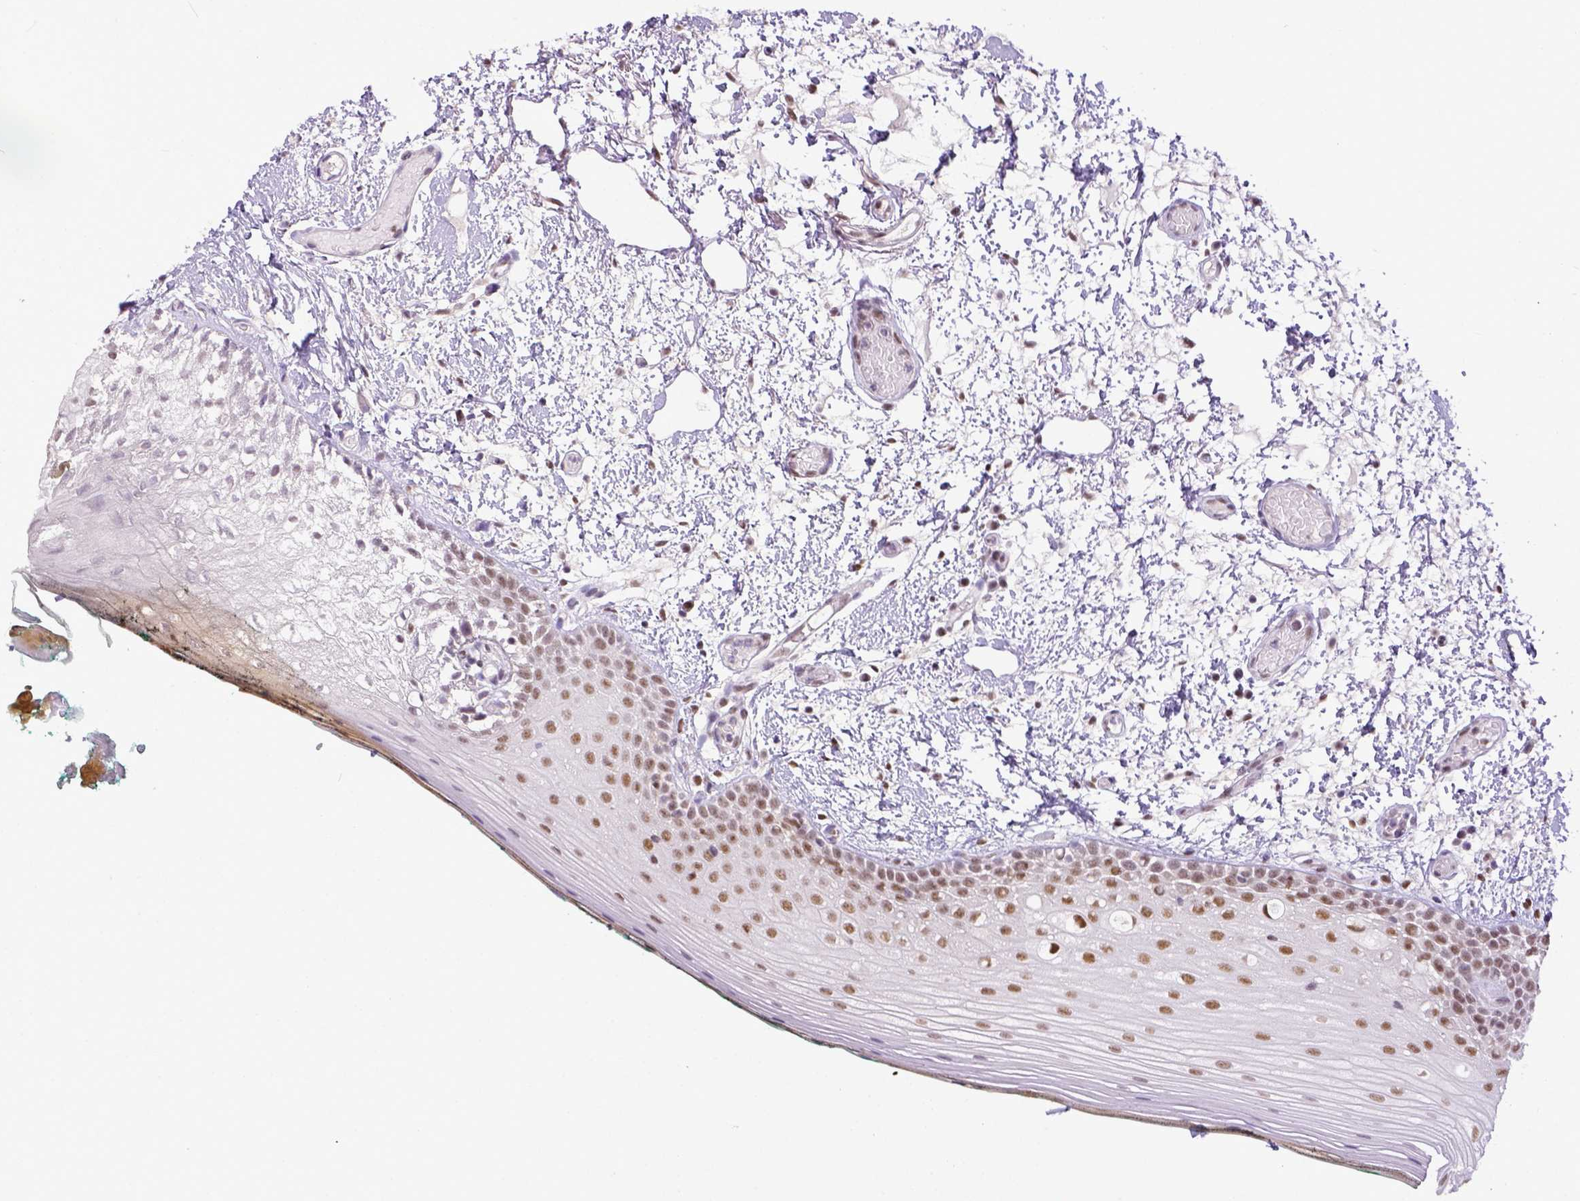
{"staining": {"intensity": "moderate", "quantity": ">75%", "location": "nuclear"}, "tissue": "oral mucosa", "cell_type": "Squamous epithelial cells", "image_type": "normal", "snomed": [{"axis": "morphology", "description": "Normal tissue, NOS"}, {"axis": "topography", "description": "Oral tissue"}], "caption": "Squamous epithelial cells show moderate nuclear staining in about >75% of cells in normal oral mucosa.", "gene": "ERCC1", "patient": {"sex": "female", "age": 83}}